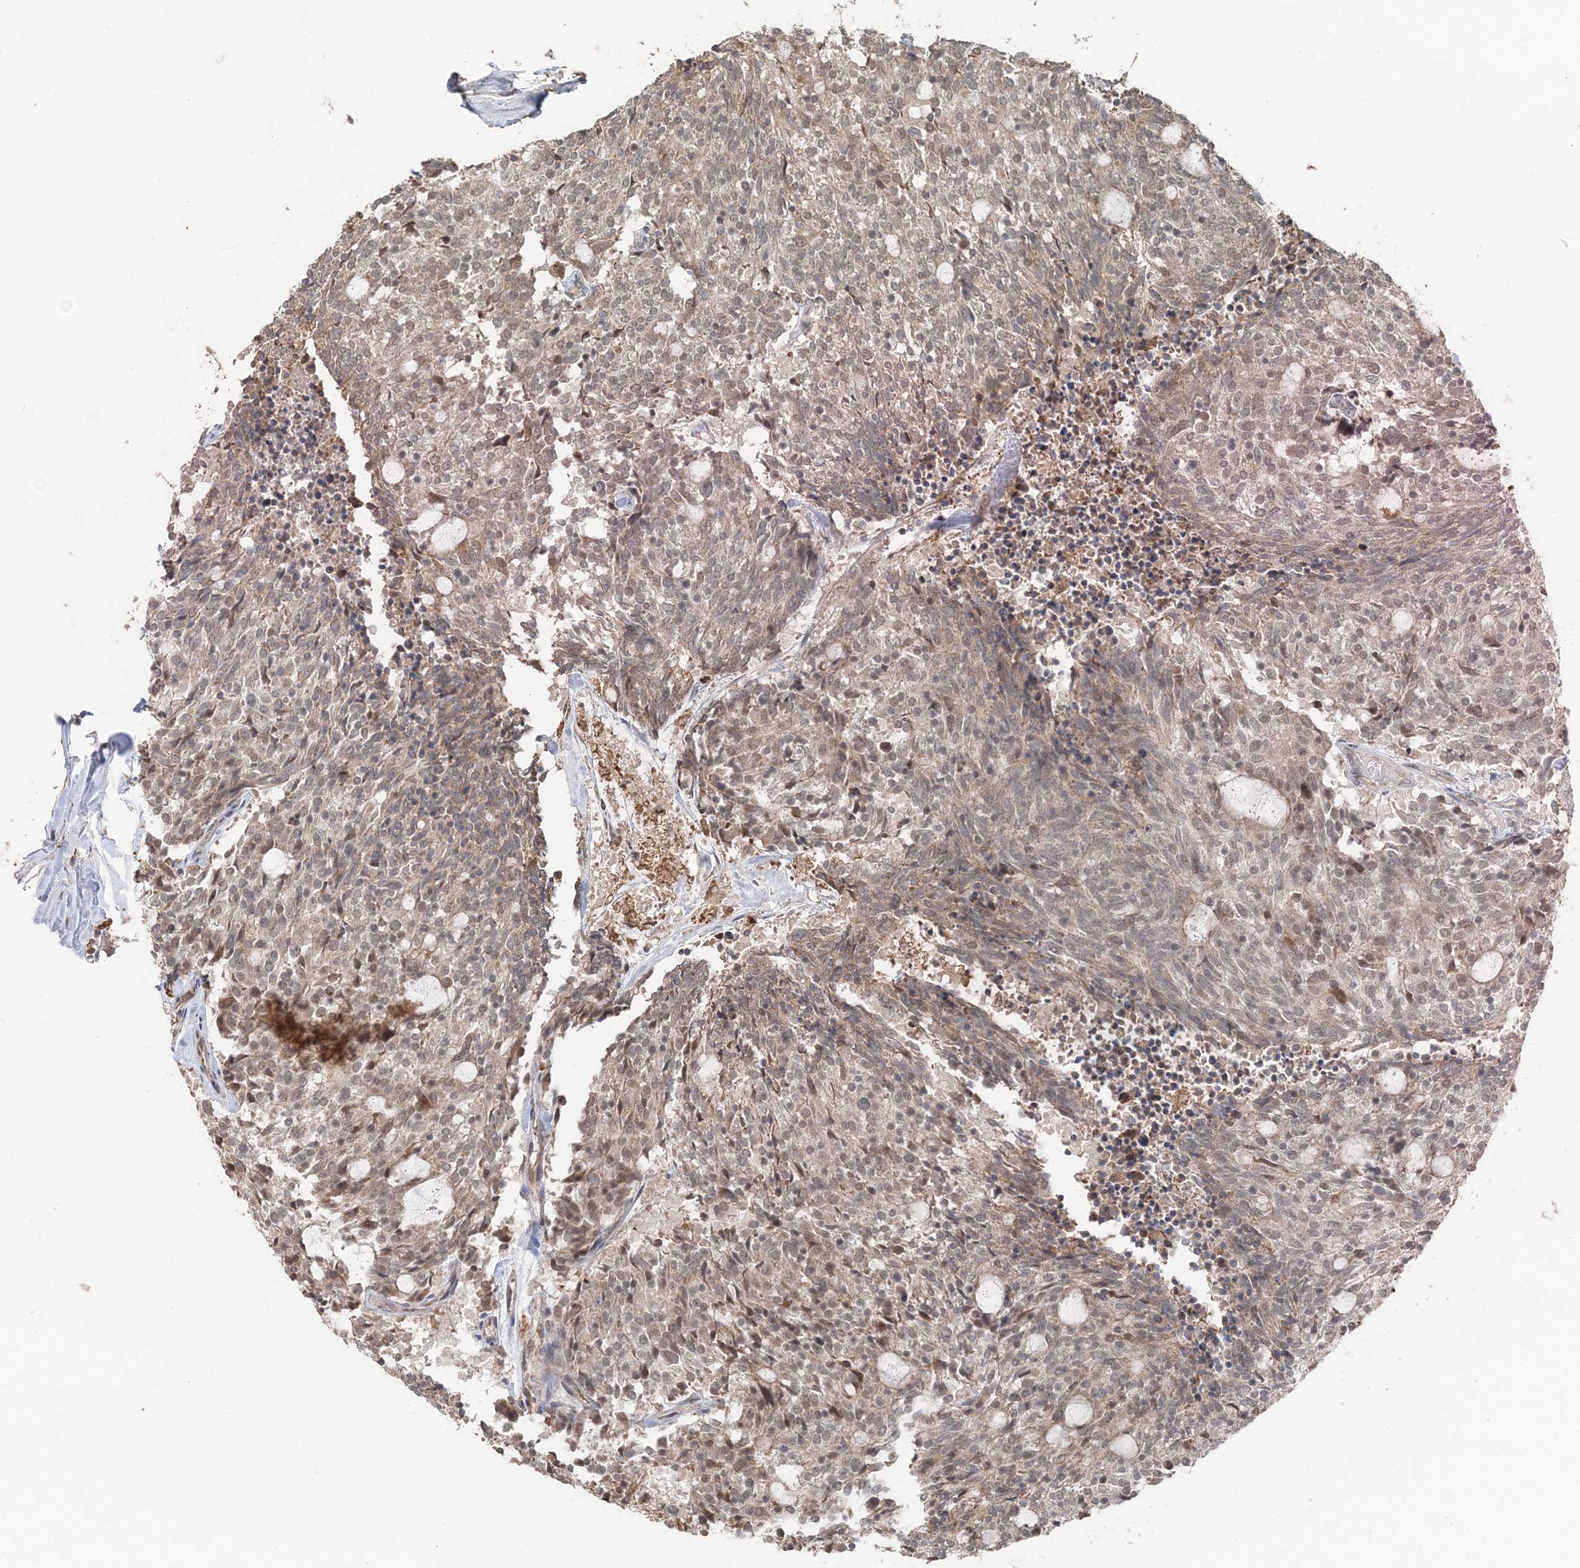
{"staining": {"intensity": "weak", "quantity": "<25%", "location": "cytoplasmic/membranous"}, "tissue": "carcinoid", "cell_type": "Tumor cells", "image_type": "cancer", "snomed": [{"axis": "morphology", "description": "Carcinoid, malignant, NOS"}, {"axis": "topography", "description": "Pancreas"}], "caption": "This is an immunohistochemistry (IHC) photomicrograph of human carcinoid (malignant). There is no expression in tumor cells.", "gene": "SLU7", "patient": {"sex": "female", "age": 54}}